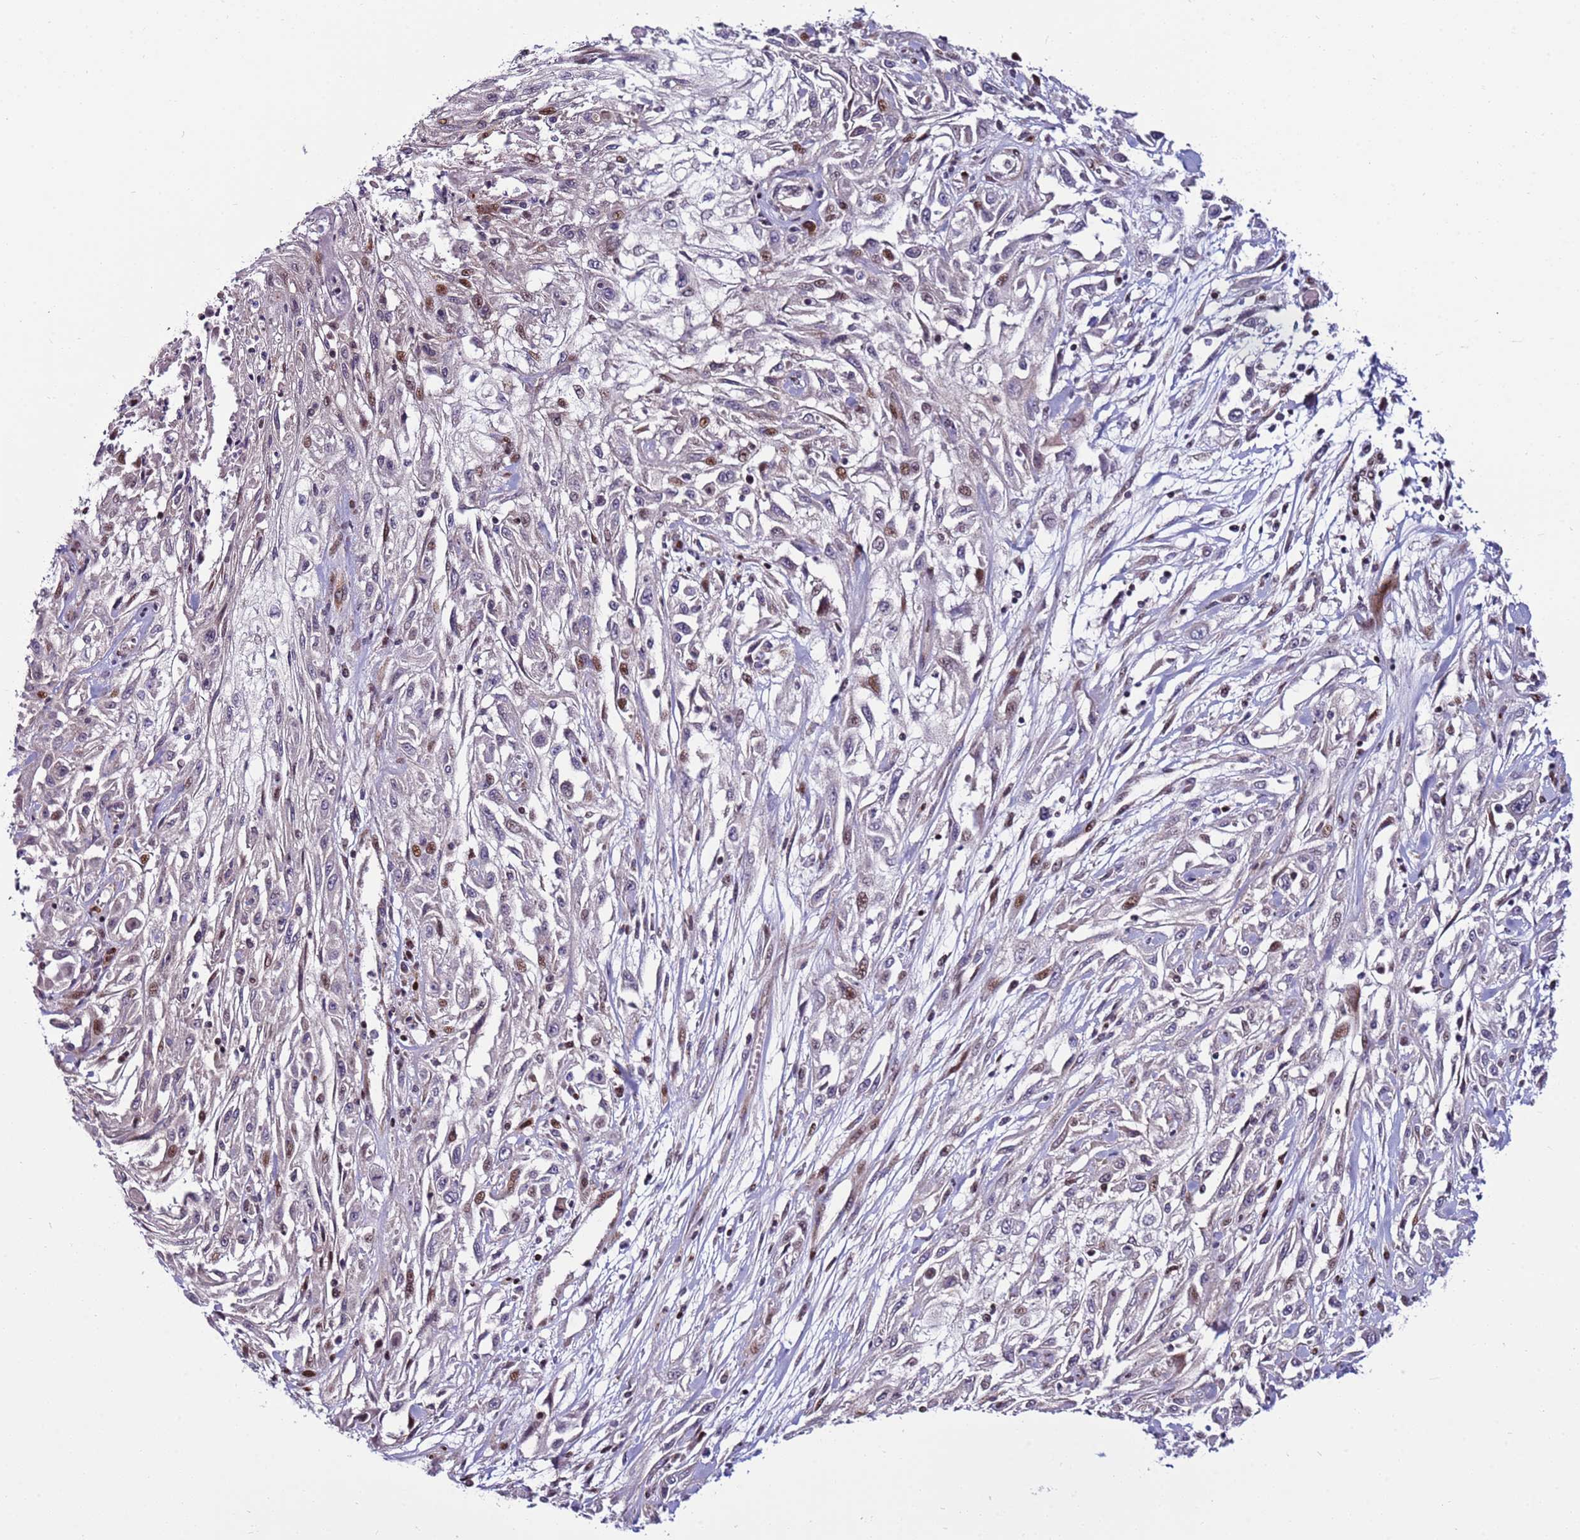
{"staining": {"intensity": "moderate", "quantity": "<25%", "location": "nuclear"}, "tissue": "skin cancer", "cell_type": "Tumor cells", "image_type": "cancer", "snomed": [{"axis": "morphology", "description": "Squamous cell carcinoma, NOS"}, {"axis": "morphology", "description": "Squamous cell carcinoma, metastatic, NOS"}, {"axis": "topography", "description": "Skin"}, {"axis": "topography", "description": "Lymph node"}], "caption": "Squamous cell carcinoma (skin) stained with immunohistochemistry demonstrates moderate nuclear staining in approximately <25% of tumor cells.", "gene": "WBP11", "patient": {"sex": "male", "age": 75}}